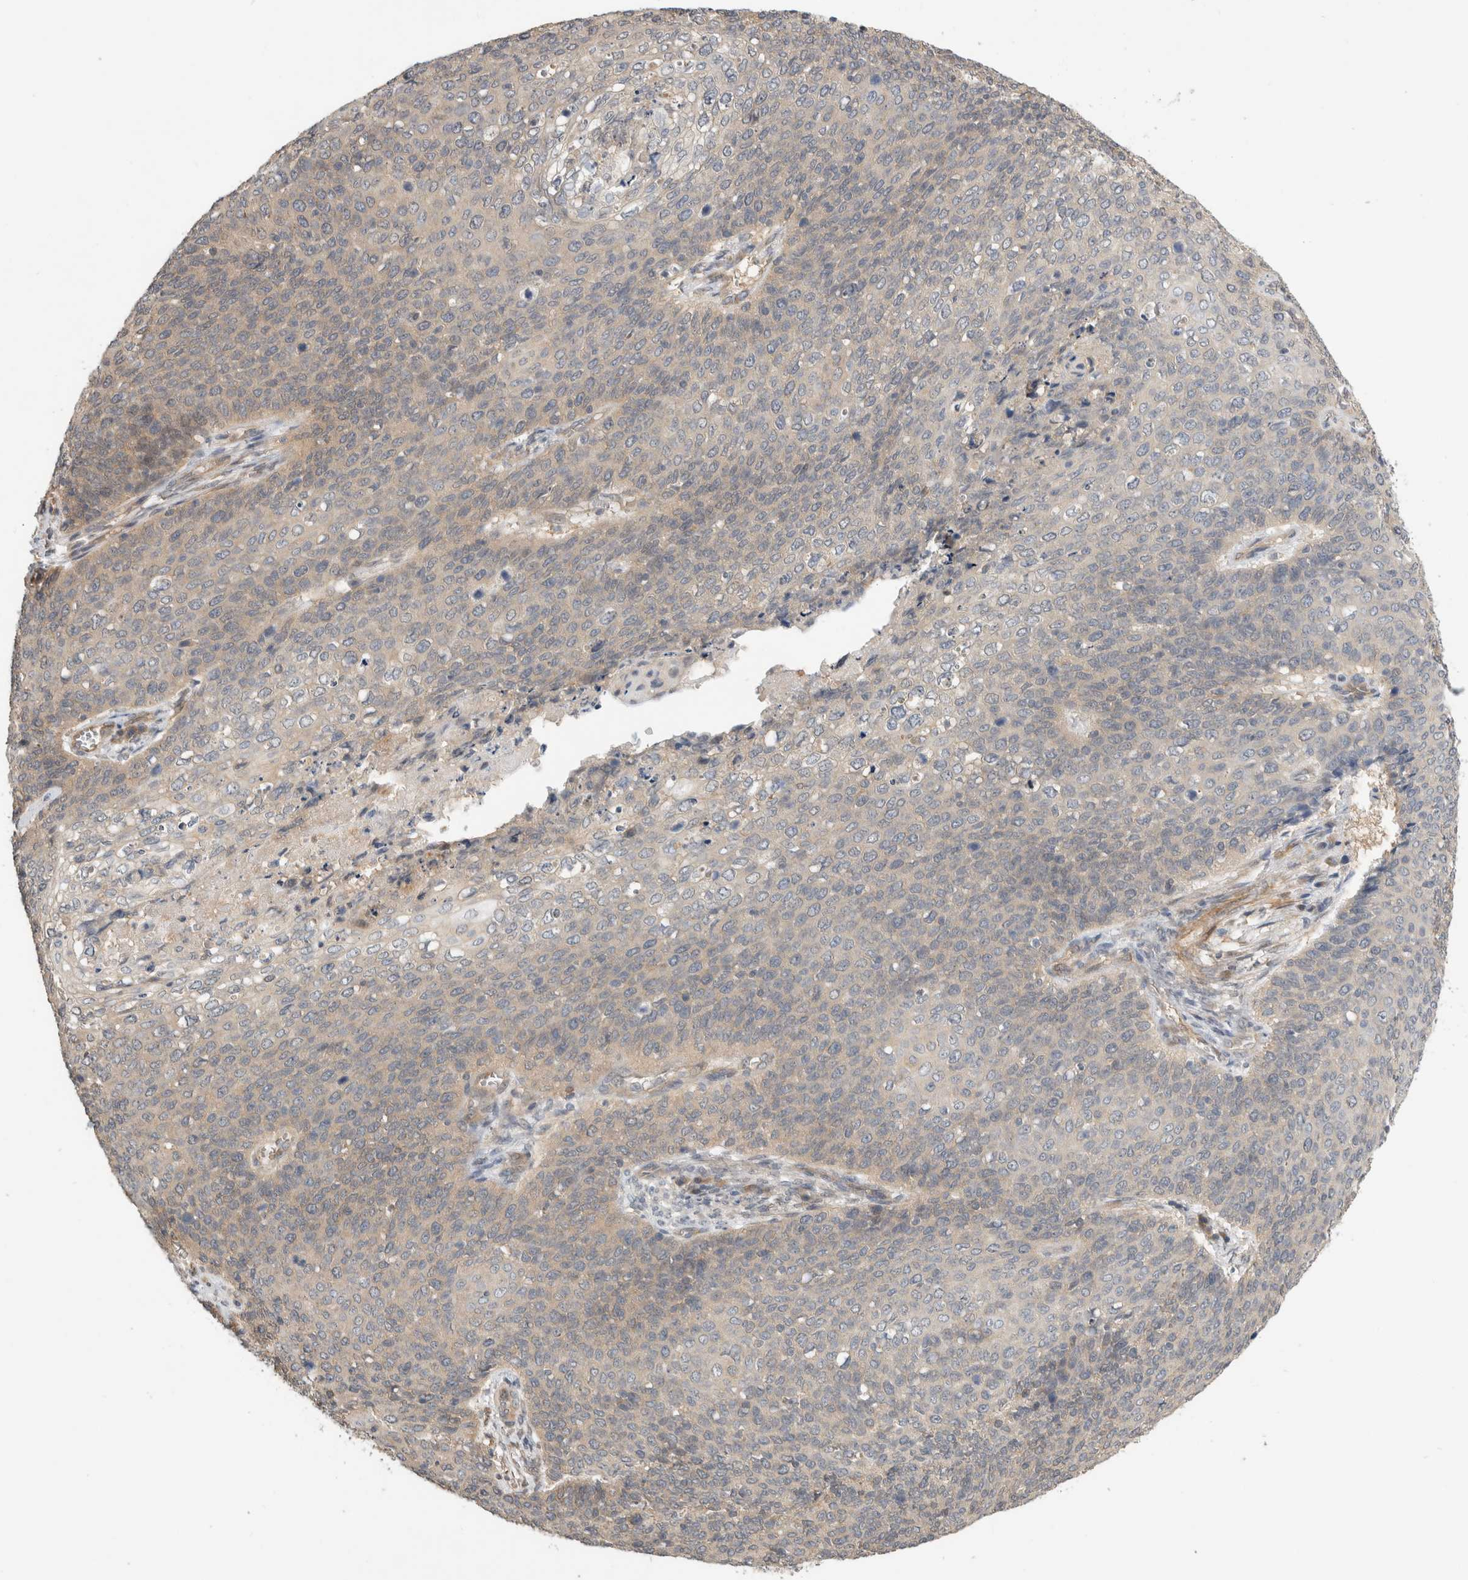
{"staining": {"intensity": "negative", "quantity": "none", "location": "none"}, "tissue": "cervical cancer", "cell_type": "Tumor cells", "image_type": "cancer", "snomed": [{"axis": "morphology", "description": "Squamous cell carcinoma, NOS"}, {"axis": "topography", "description": "Cervix"}], "caption": "IHC of cervical cancer displays no expression in tumor cells.", "gene": "PGM1", "patient": {"sex": "female", "age": 39}}